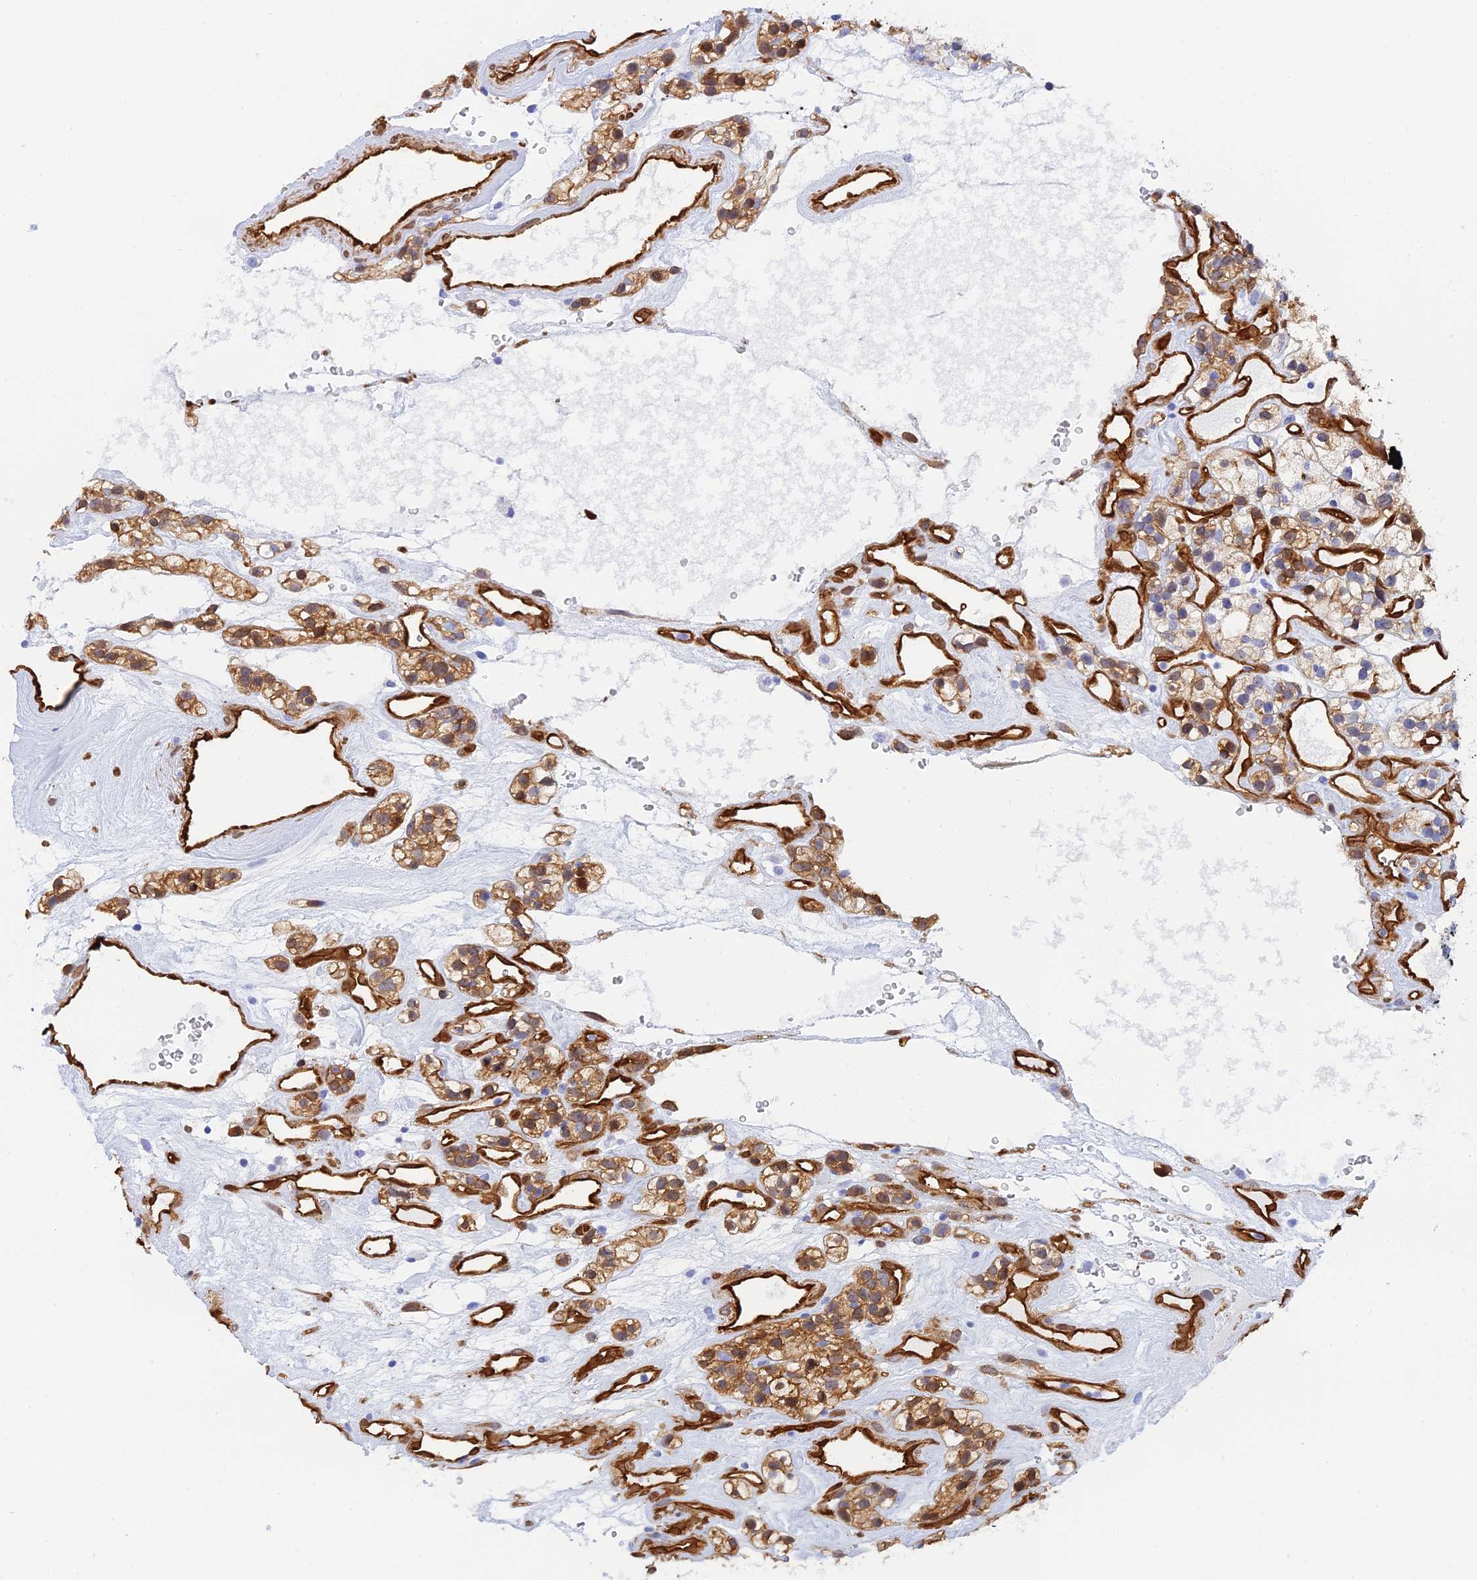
{"staining": {"intensity": "moderate", "quantity": "25%-75%", "location": "cytoplasmic/membranous"}, "tissue": "renal cancer", "cell_type": "Tumor cells", "image_type": "cancer", "snomed": [{"axis": "morphology", "description": "Adenocarcinoma, NOS"}, {"axis": "topography", "description": "Kidney"}], "caption": "This is an image of IHC staining of adenocarcinoma (renal), which shows moderate staining in the cytoplasmic/membranous of tumor cells.", "gene": "CRIP2", "patient": {"sex": "female", "age": 57}}